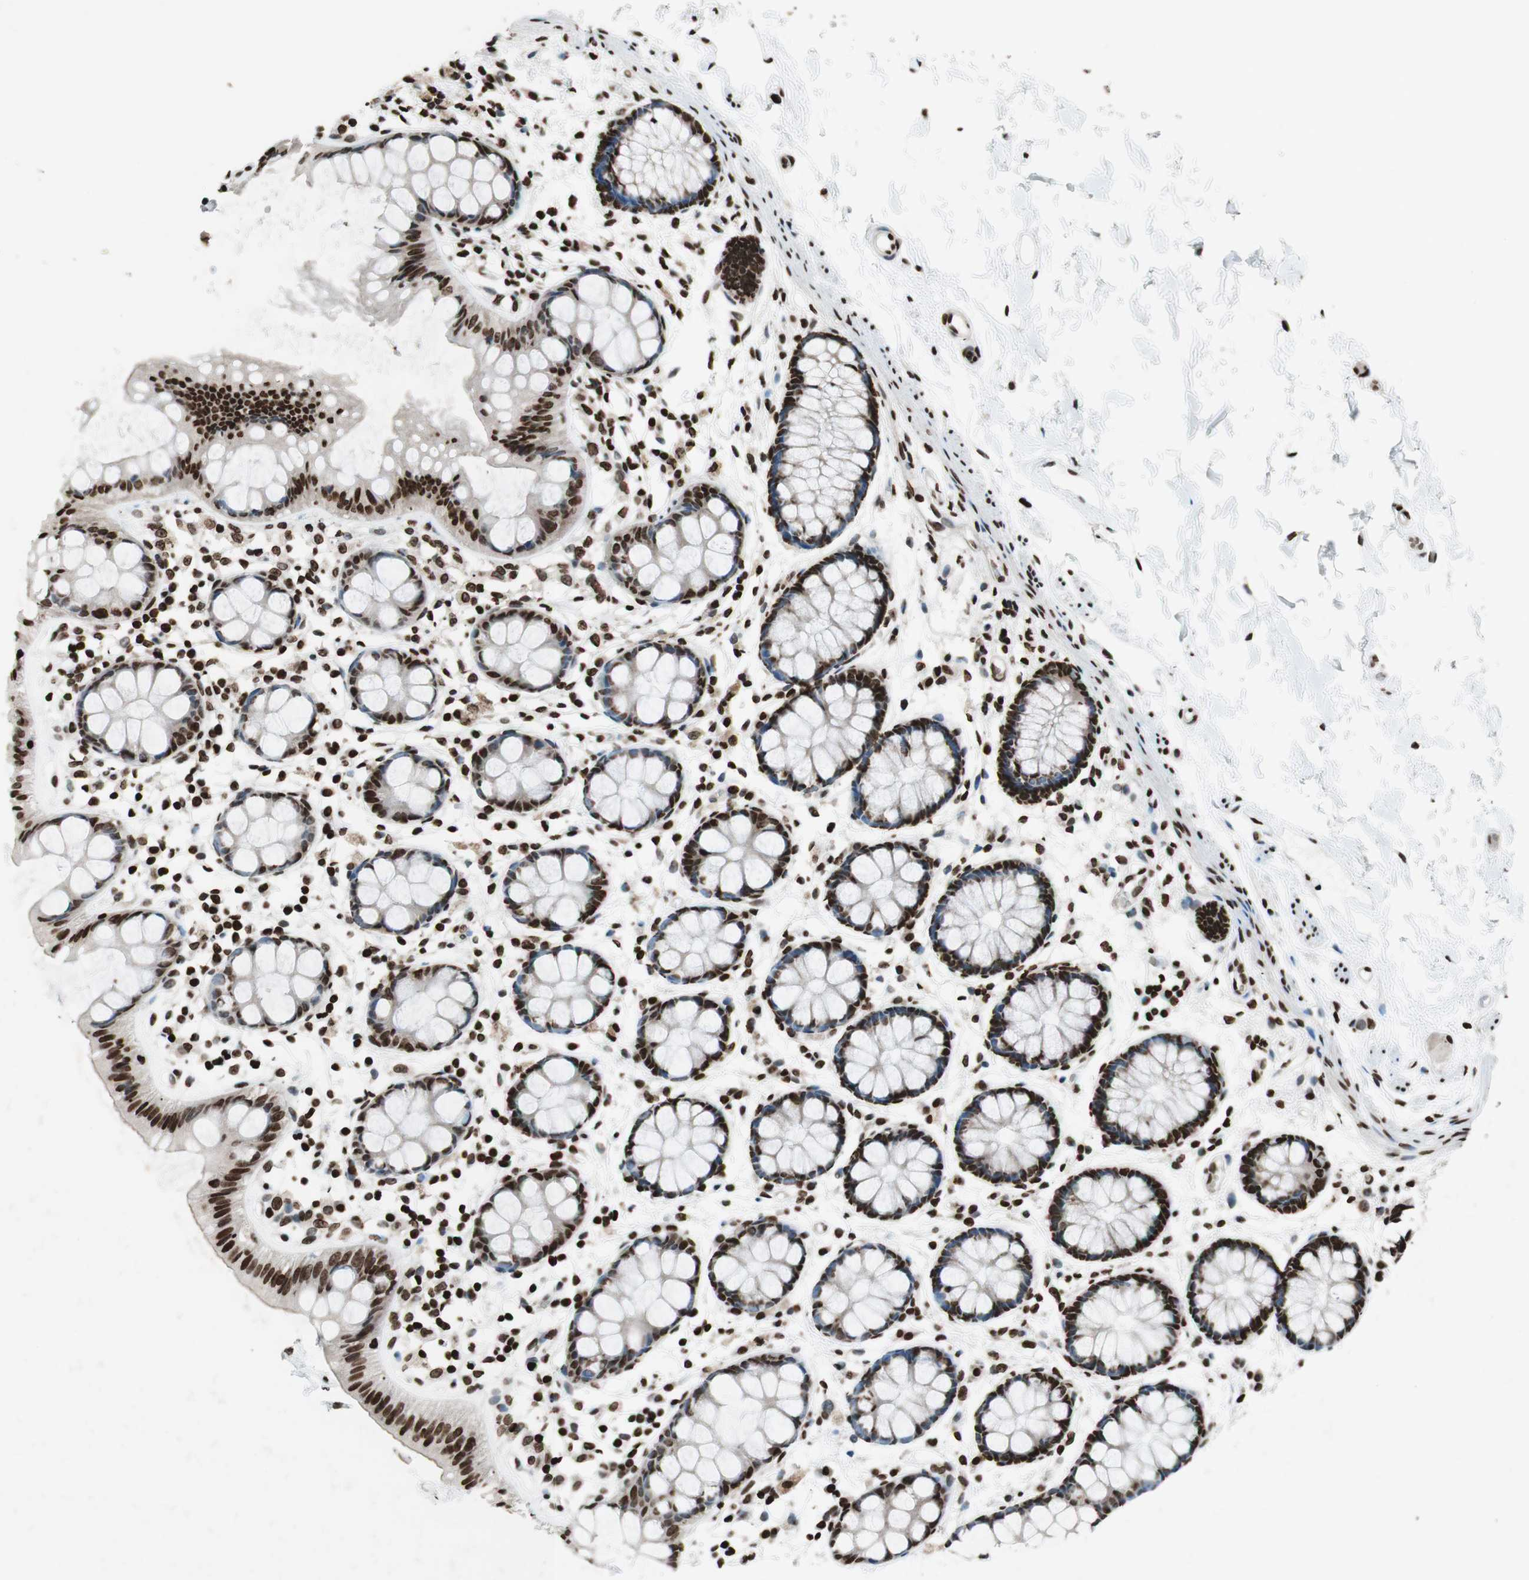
{"staining": {"intensity": "strong", "quantity": ">75%", "location": "nuclear"}, "tissue": "rectum", "cell_type": "Glandular cells", "image_type": "normal", "snomed": [{"axis": "morphology", "description": "Normal tissue, NOS"}, {"axis": "topography", "description": "Rectum"}], "caption": "A brown stain highlights strong nuclear expression of a protein in glandular cells of benign rectum.", "gene": "NCOA3", "patient": {"sex": "female", "age": 66}}